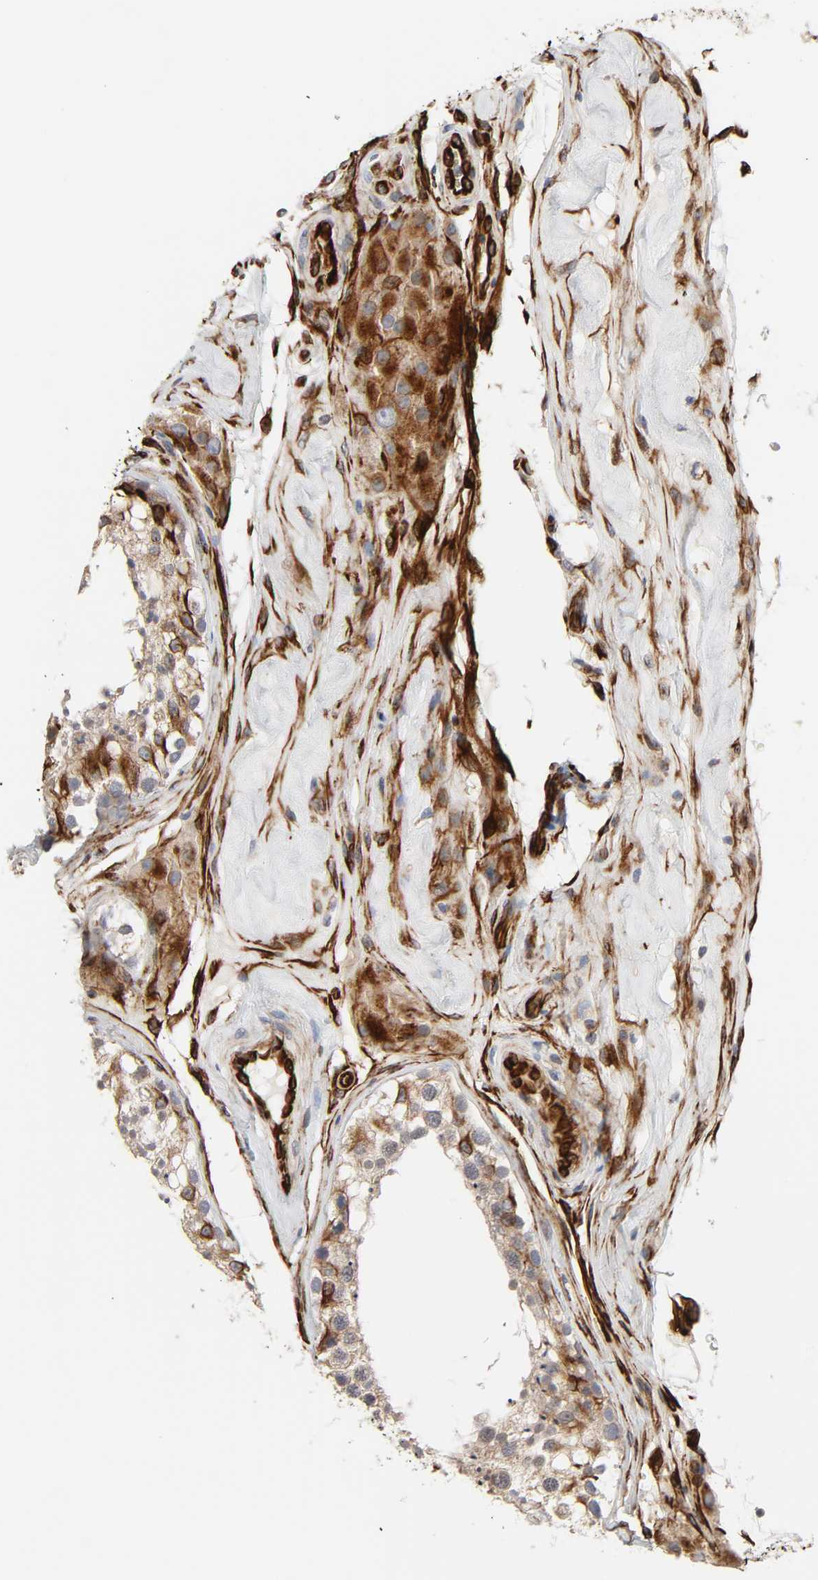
{"staining": {"intensity": "strong", "quantity": "<25%", "location": "cytoplasmic/membranous"}, "tissue": "testis", "cell_type": "Cells in seminiferous ducts", "image_type": "normal", "snomed": [{"axis": "morphology", "description": "Normal tissue, NOS"}, {"axis": "topography", "description": "Testis"}], "caption": "Unremarkable testis reveals strong cytoplasmic/membranous expression in about <25% of cells in seminiferous ducts.", "gene": "FAM118A", "patient": {"sex": "male", "age": 68}}